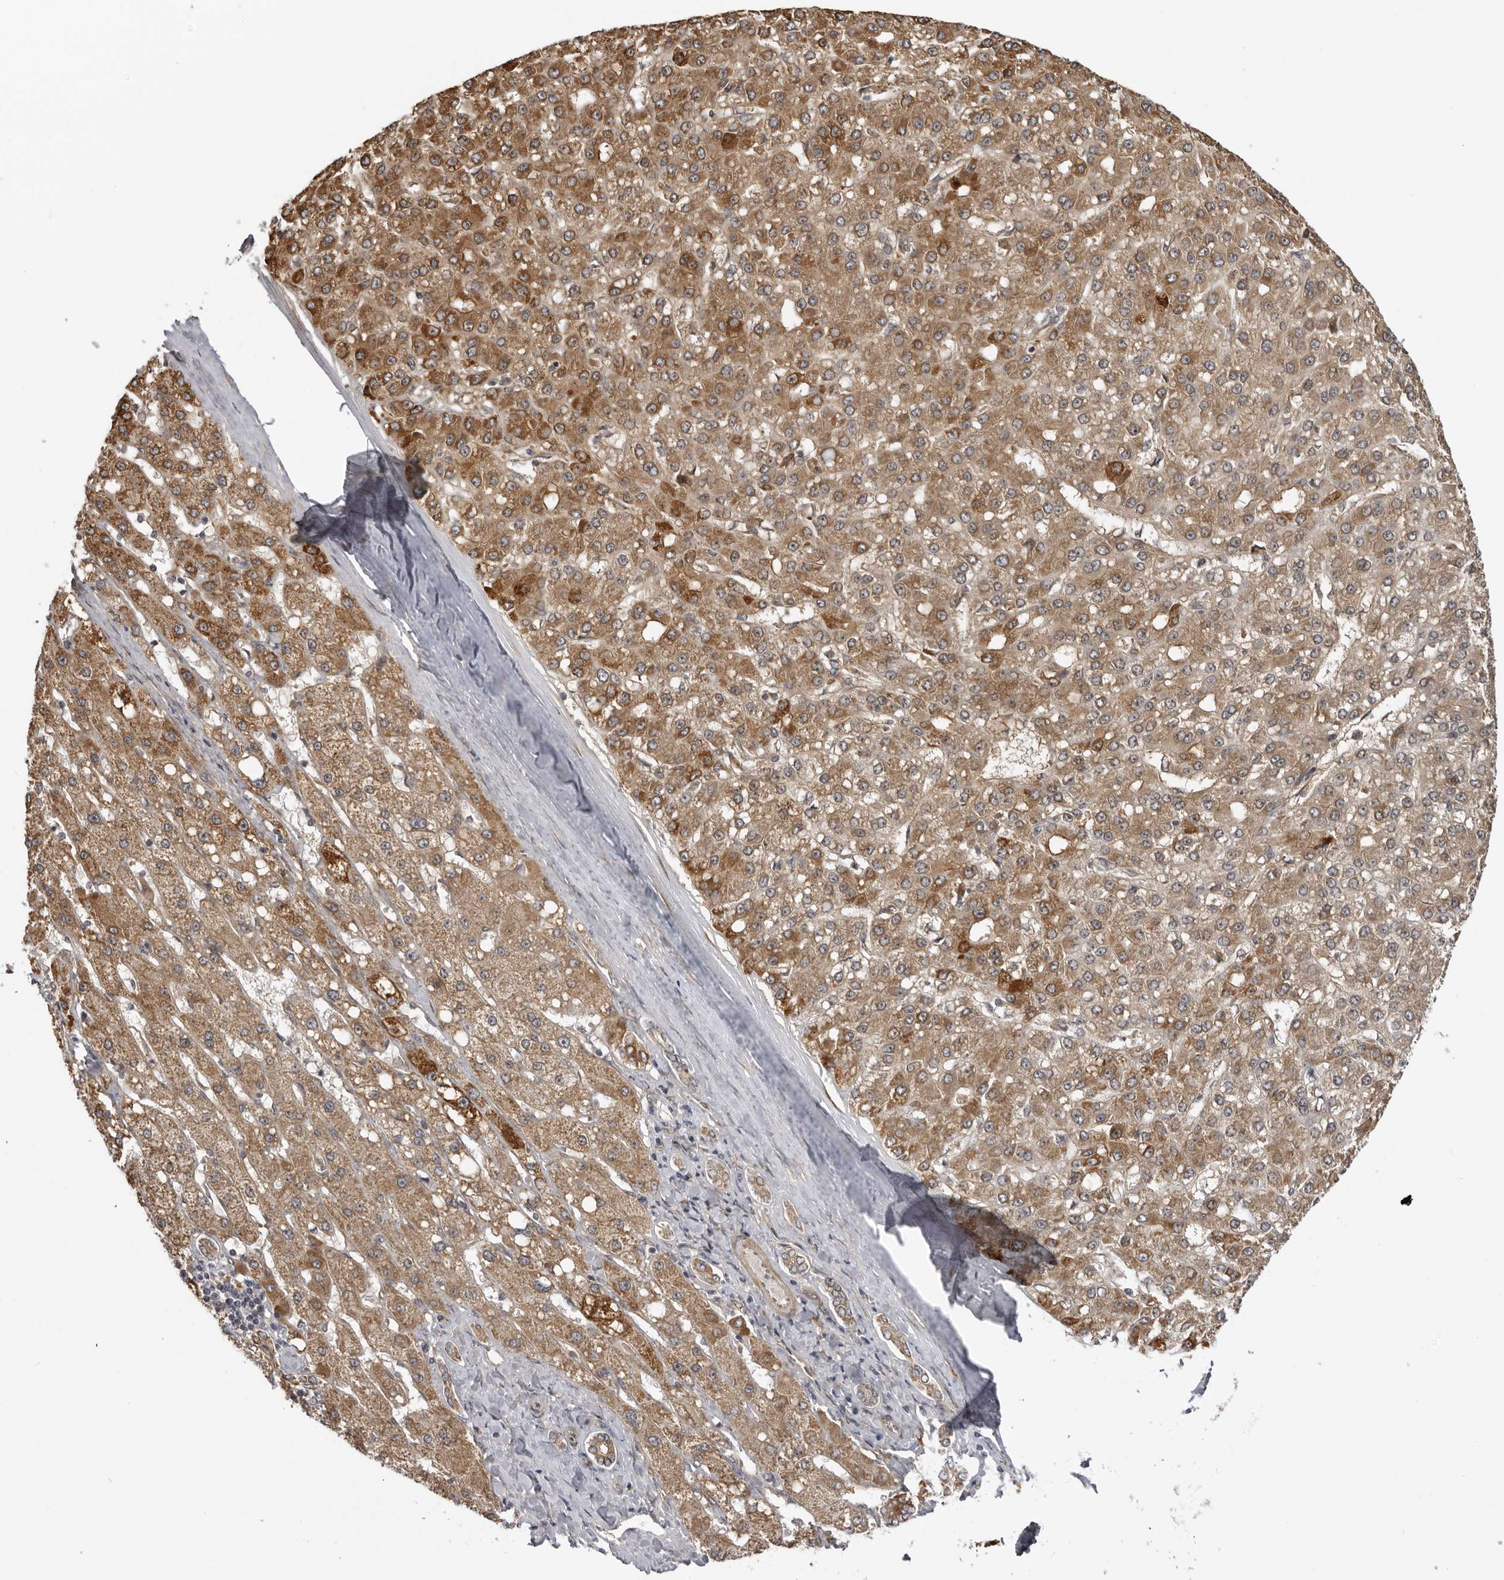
{"staining": {"intensity": "moderate", "quantity": ">75%", "location": "cytoplasmic/membranous"}, "tissue": "liver cancer", "cell_type": "Tumor cells", "image_type": "cancer", "snomed": [{"axis": "morphology", "description": "Carcinoma, Hepatocellular, NOS"}, {"axis": "topography", "description": "Liver"}], "caption": "An IHC histopathology image of tumor tissue is shown. Protein staining in brown shows moderate cytoplasmic/membranous positivity in liver cancer (hepatocellular carcinoma) within tumor cells. Using DAB (3,3'-diaminobenzidine) (brown) and hematoxylin (blue) stains, captured at high magnification using brightfield microscopy.", "gene": "DNAH14", "patient": {"sex": "male", "age": 67}}